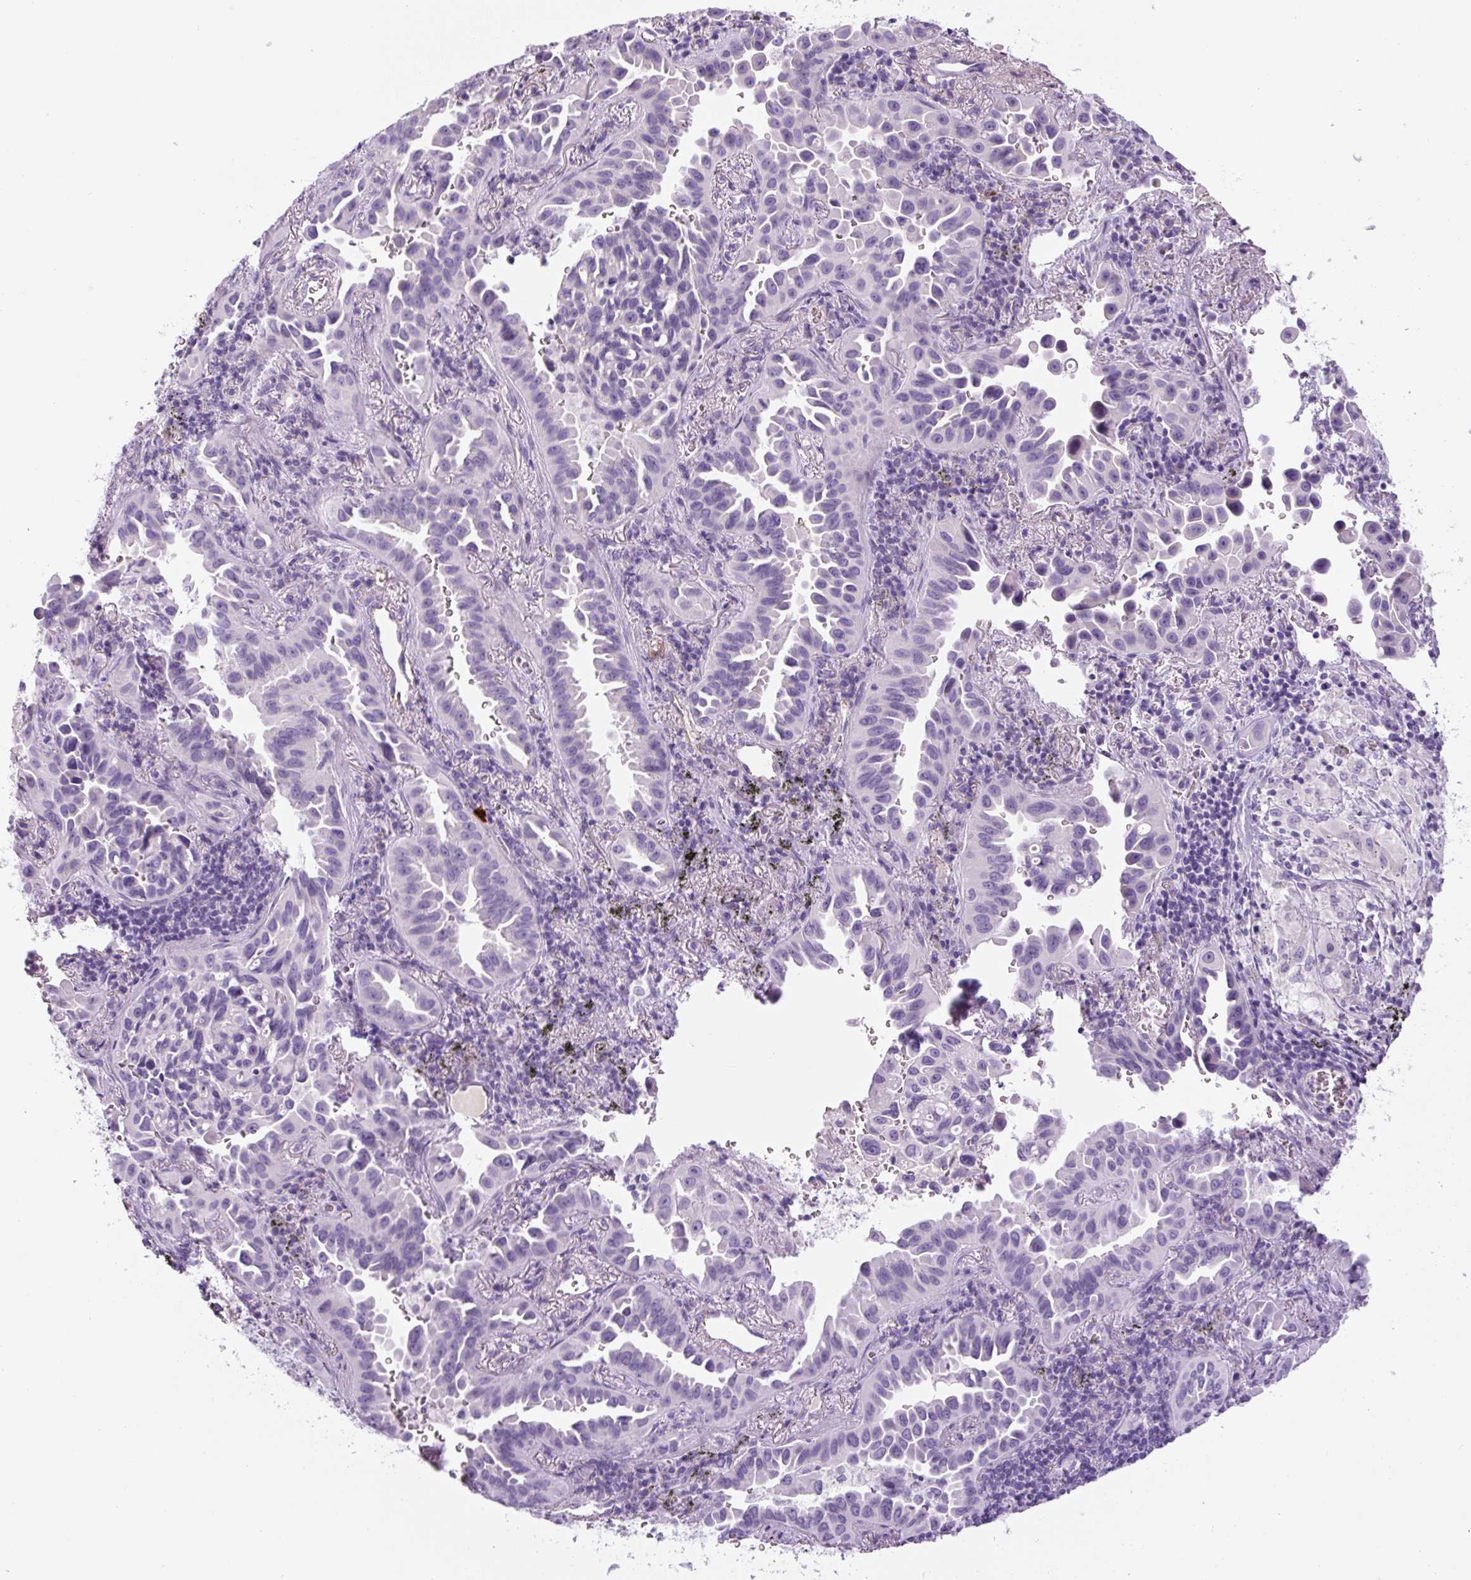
{"staining": {"intensity": "negative", "quantity": "none", "location": "none"}, "tissue": "lung cancer", "cell_type": "Tumor cells", "image_type": "cancer", "snomed": [{"axis": "morphology", "description": "Adenocarcinoma, NOS"}, {"axis": "topography", "description": "Lung"}], "caption": "DAB immunohistochemical staining of lung cancer (adenocarcinoma) exhibits no significant expression in tumor cells.", "gene": "RSPO4", "patient": {"sex": "male", "age": 68}}